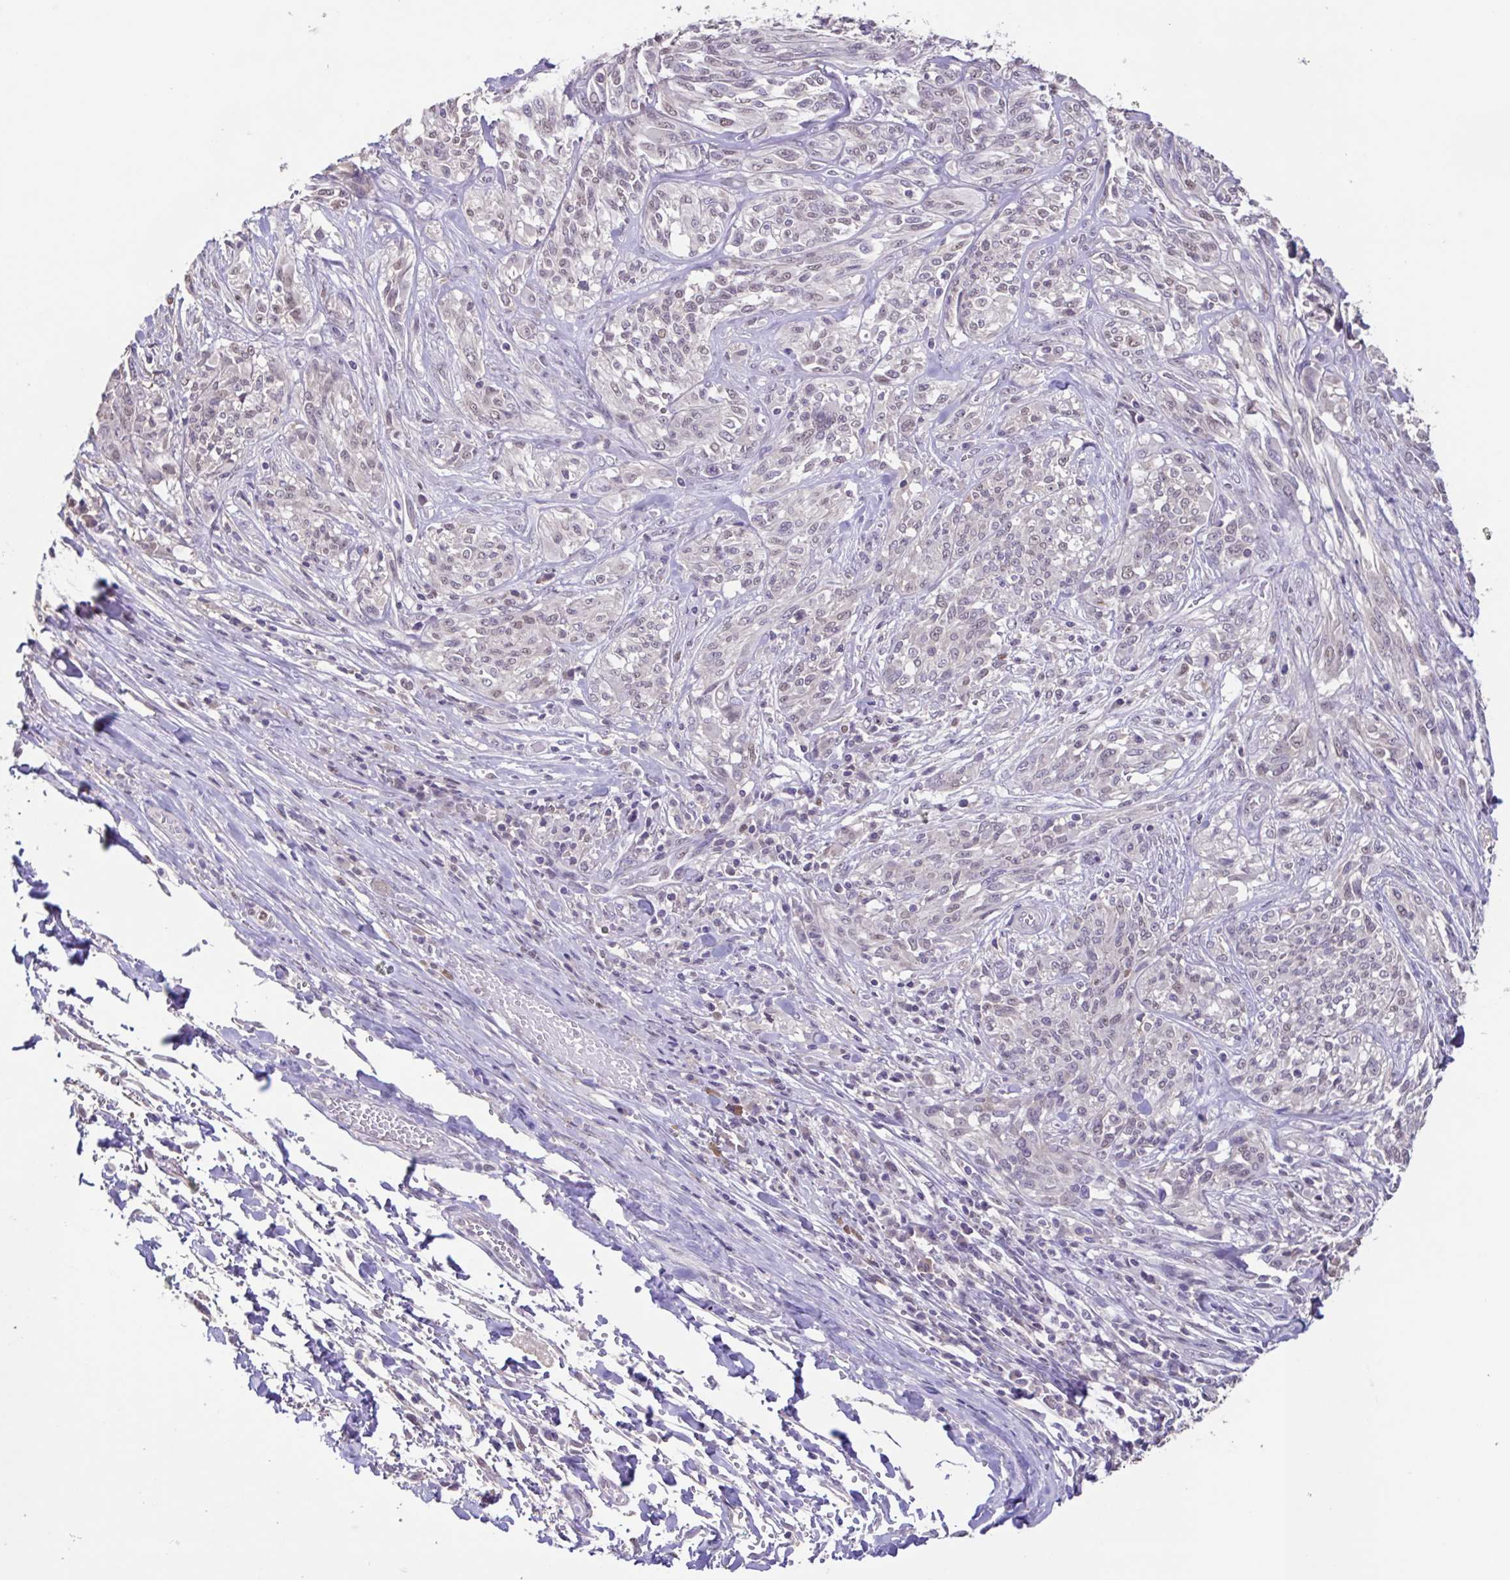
{"staining": {"intensity": "weak", "quantity": "<25%", "location": "nuclear"}, "tissue": "melanoma", "cell_type": "Tumor cells", "image_type": "cancer", "snomed": [{"axis": "morphology", "description": "Malignant melanoma, NOS"}, {"axis": "topography", "description": "Skin"}], "caption": "An immunohistochemistry micrograph of melanoma is shown. There is no staining in tumor cells of melanoma. The staining is performed using DAB brown chromogen with nuclei counter-stained in using hematoxylin.", "gene": "ACTRT3", "patient": {"sex": "female", "age": 91}}